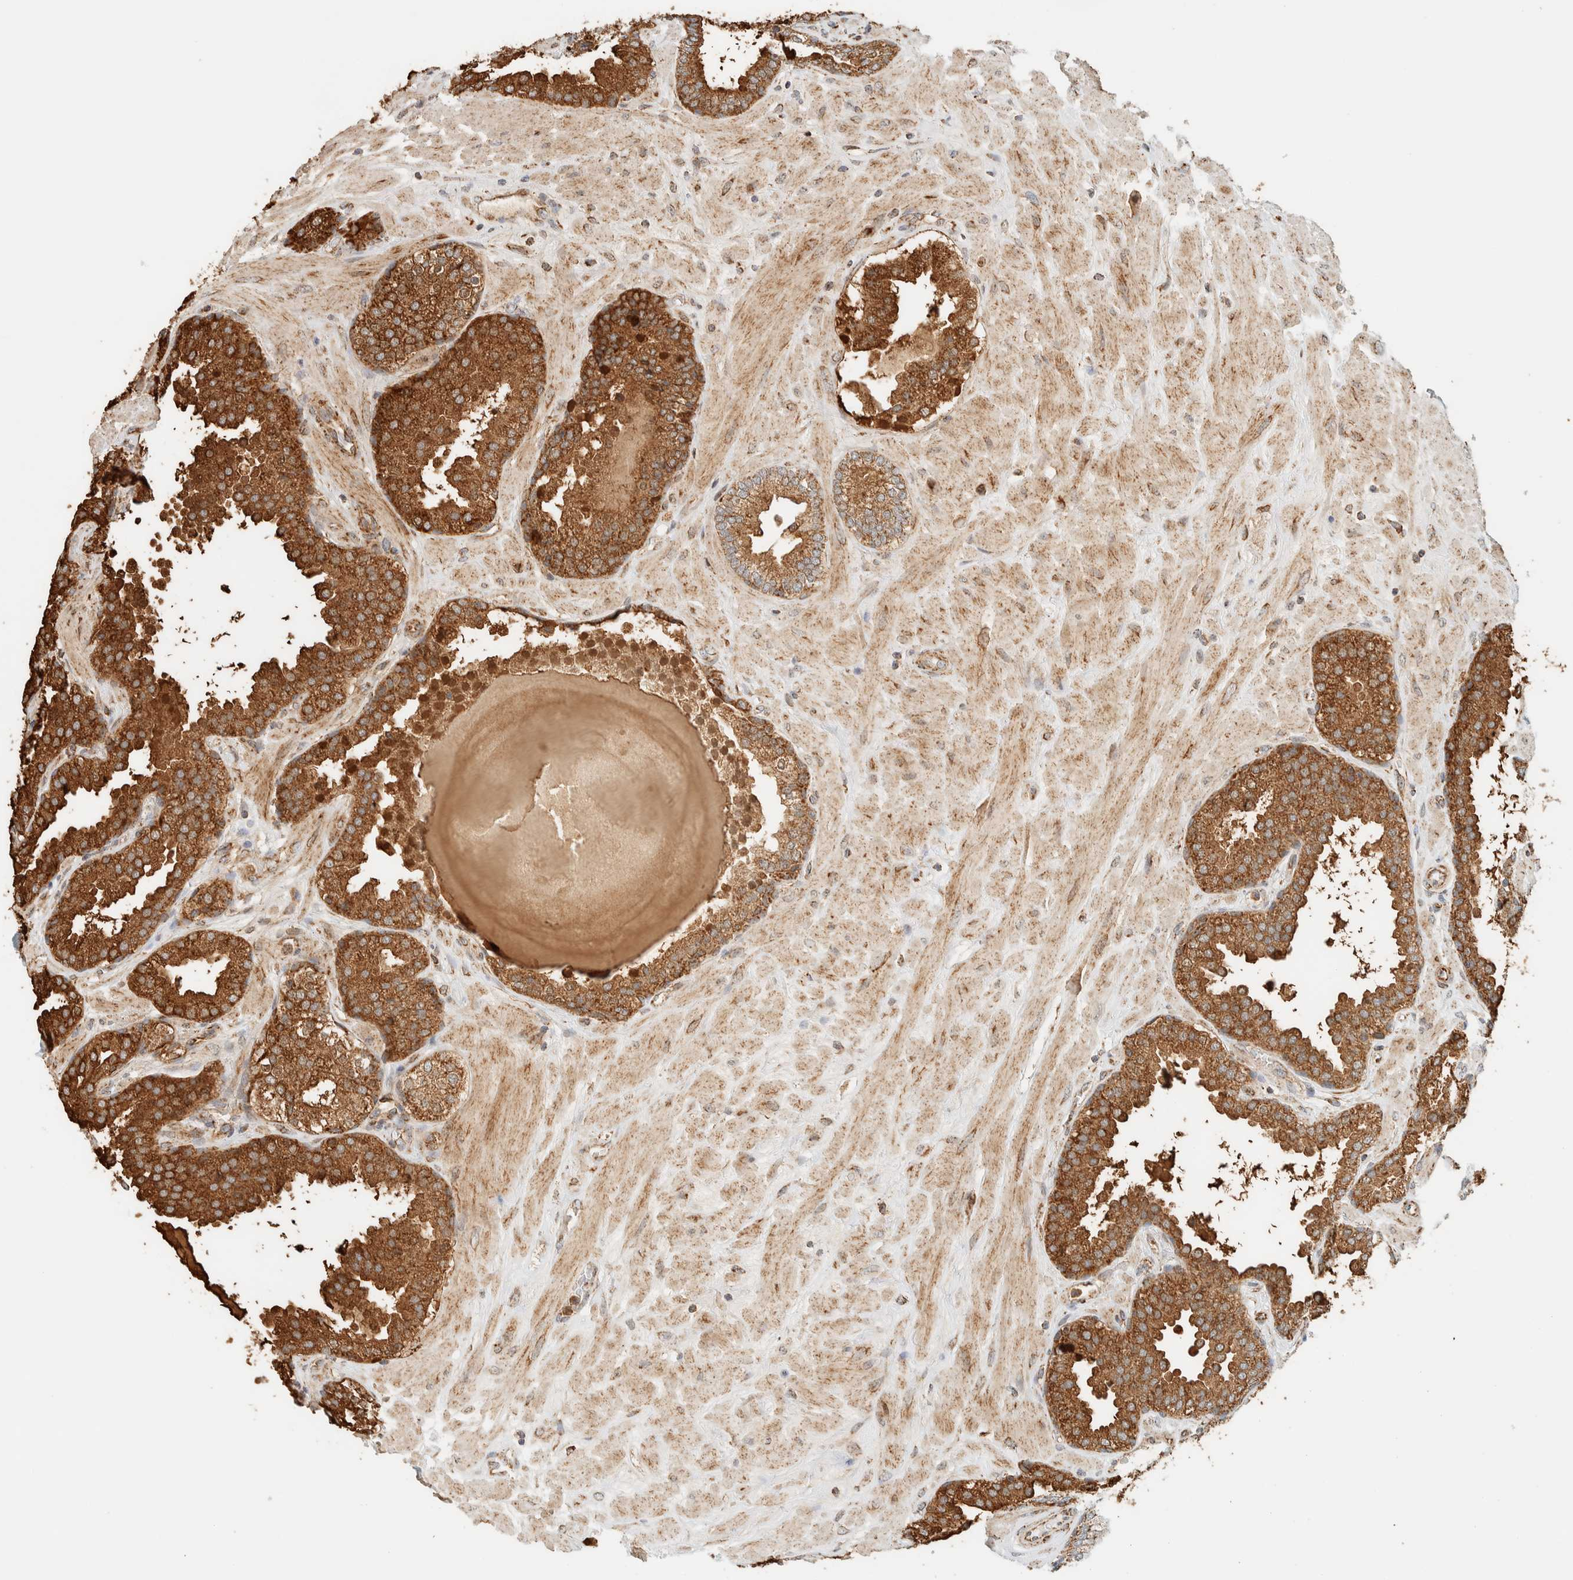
{"staining": {"intensity": "strong", "quantity": ">75%", "location": "cytoplasmic/membranous"}, "tissue": "prostate", "cell_type": "Glandular cells", "image_type": "normal", "snomed": [{"axis": "morphology", "description": "Normal tissue, NOS"}, {"axis": "topography", "description": "Prostate"}], "caption": "A photomicrograph showing strong cytoplasmic/membranous positivity in approximately >75% of glandular cells in unremarkable prostate, as visualized by brown immunohistochemical staining.", "gene": "KIFAP3", "patient": {"sex": "male", "age": 51}}